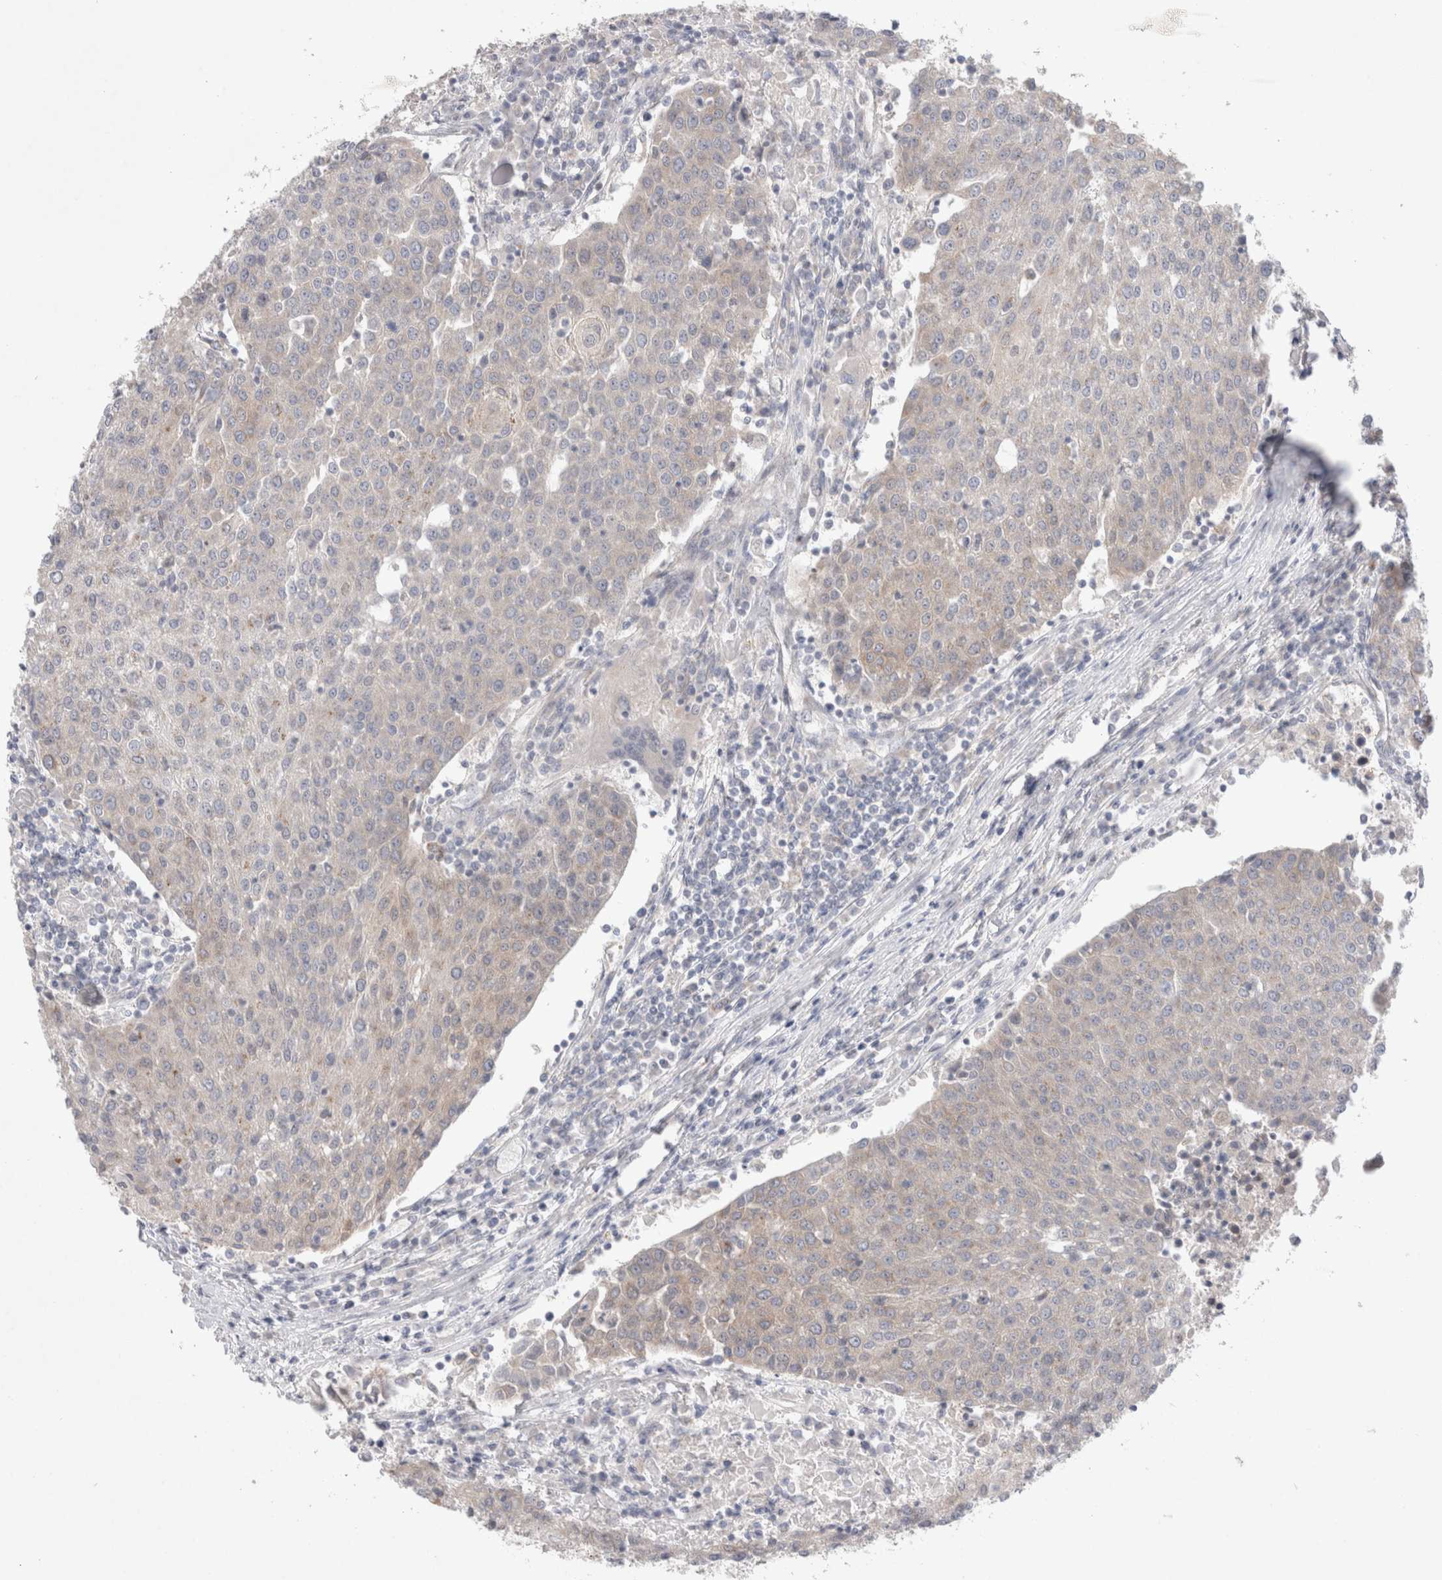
{"staining": {"intensity": "negative", "quantity": "none", "location": "none"}, "tissue": "urothelial cancer", "cell_type": "Tumor cells", "image_type": "cancer", "snomed": [{"axis": "morphology", "description": "Urothelial carcinoma, High grade"}, {"axis": "topography", "description": "Urinary bladder"}], "caption": "The immunohistochemistry (IHC) photomicrograph has no significant expression in tumor cells of urothelial cancer tissue.", "gene": "BICD2", "patient": {"sex": "female", "age": 85}}